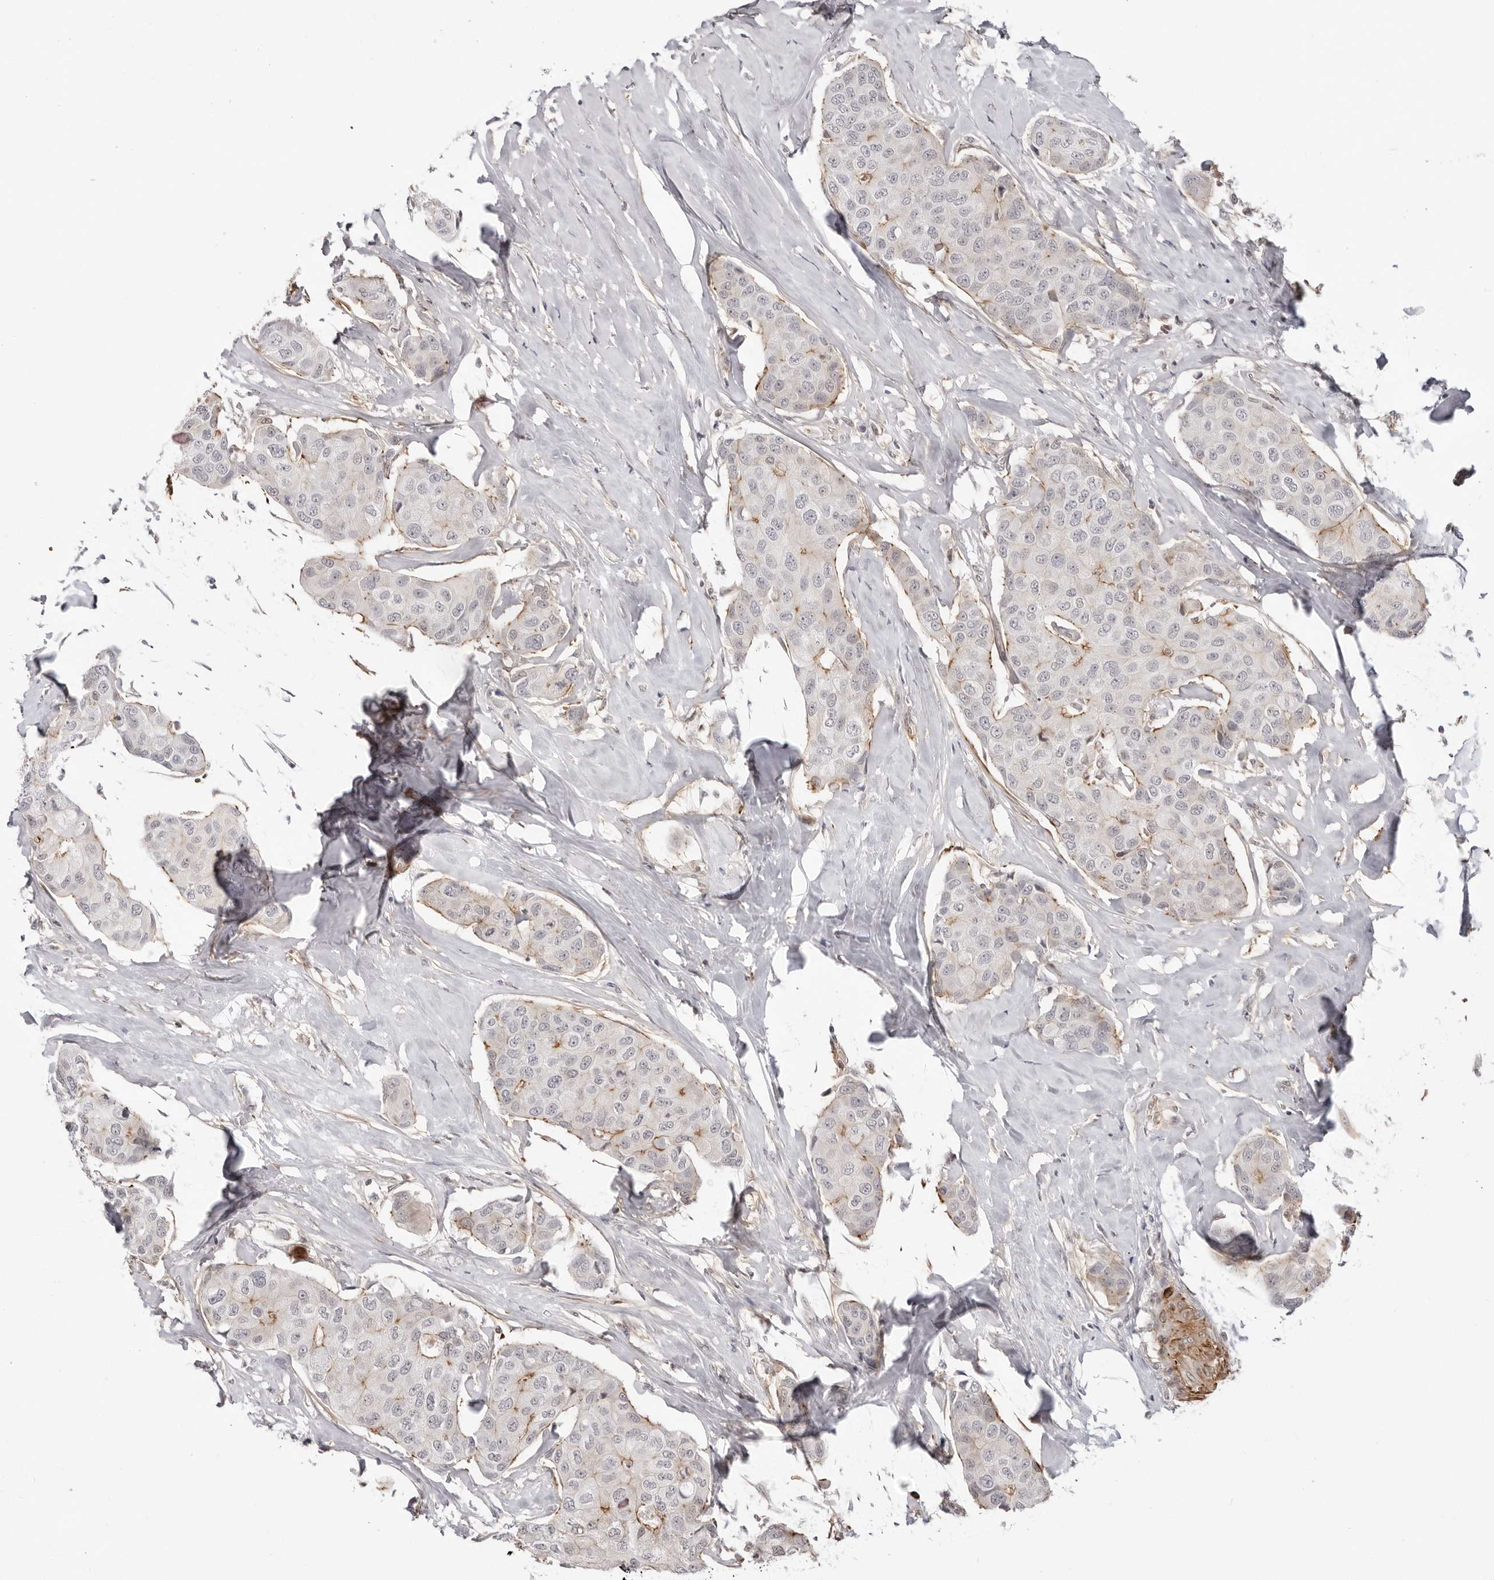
{"staining": {"intensity": "negative", "quantity": "none", "location": "none"}, "tissue": "breast cancer", "cell_type": "Tumor cells", "image_type": "cancer", "snomed": [{"axis": "morphology", "description": "Duct carcinoma"}, {"axis": "topography", "description": "Breast"}], "caption": "DAB (3,3'-diaminobenzidine) immunohistochemical staining of intraductal carcinoma (breast) exhibits no significant positivity in tumor cells.", "gene": "UNK", "patient": {"sex": "female", "age": 80}}